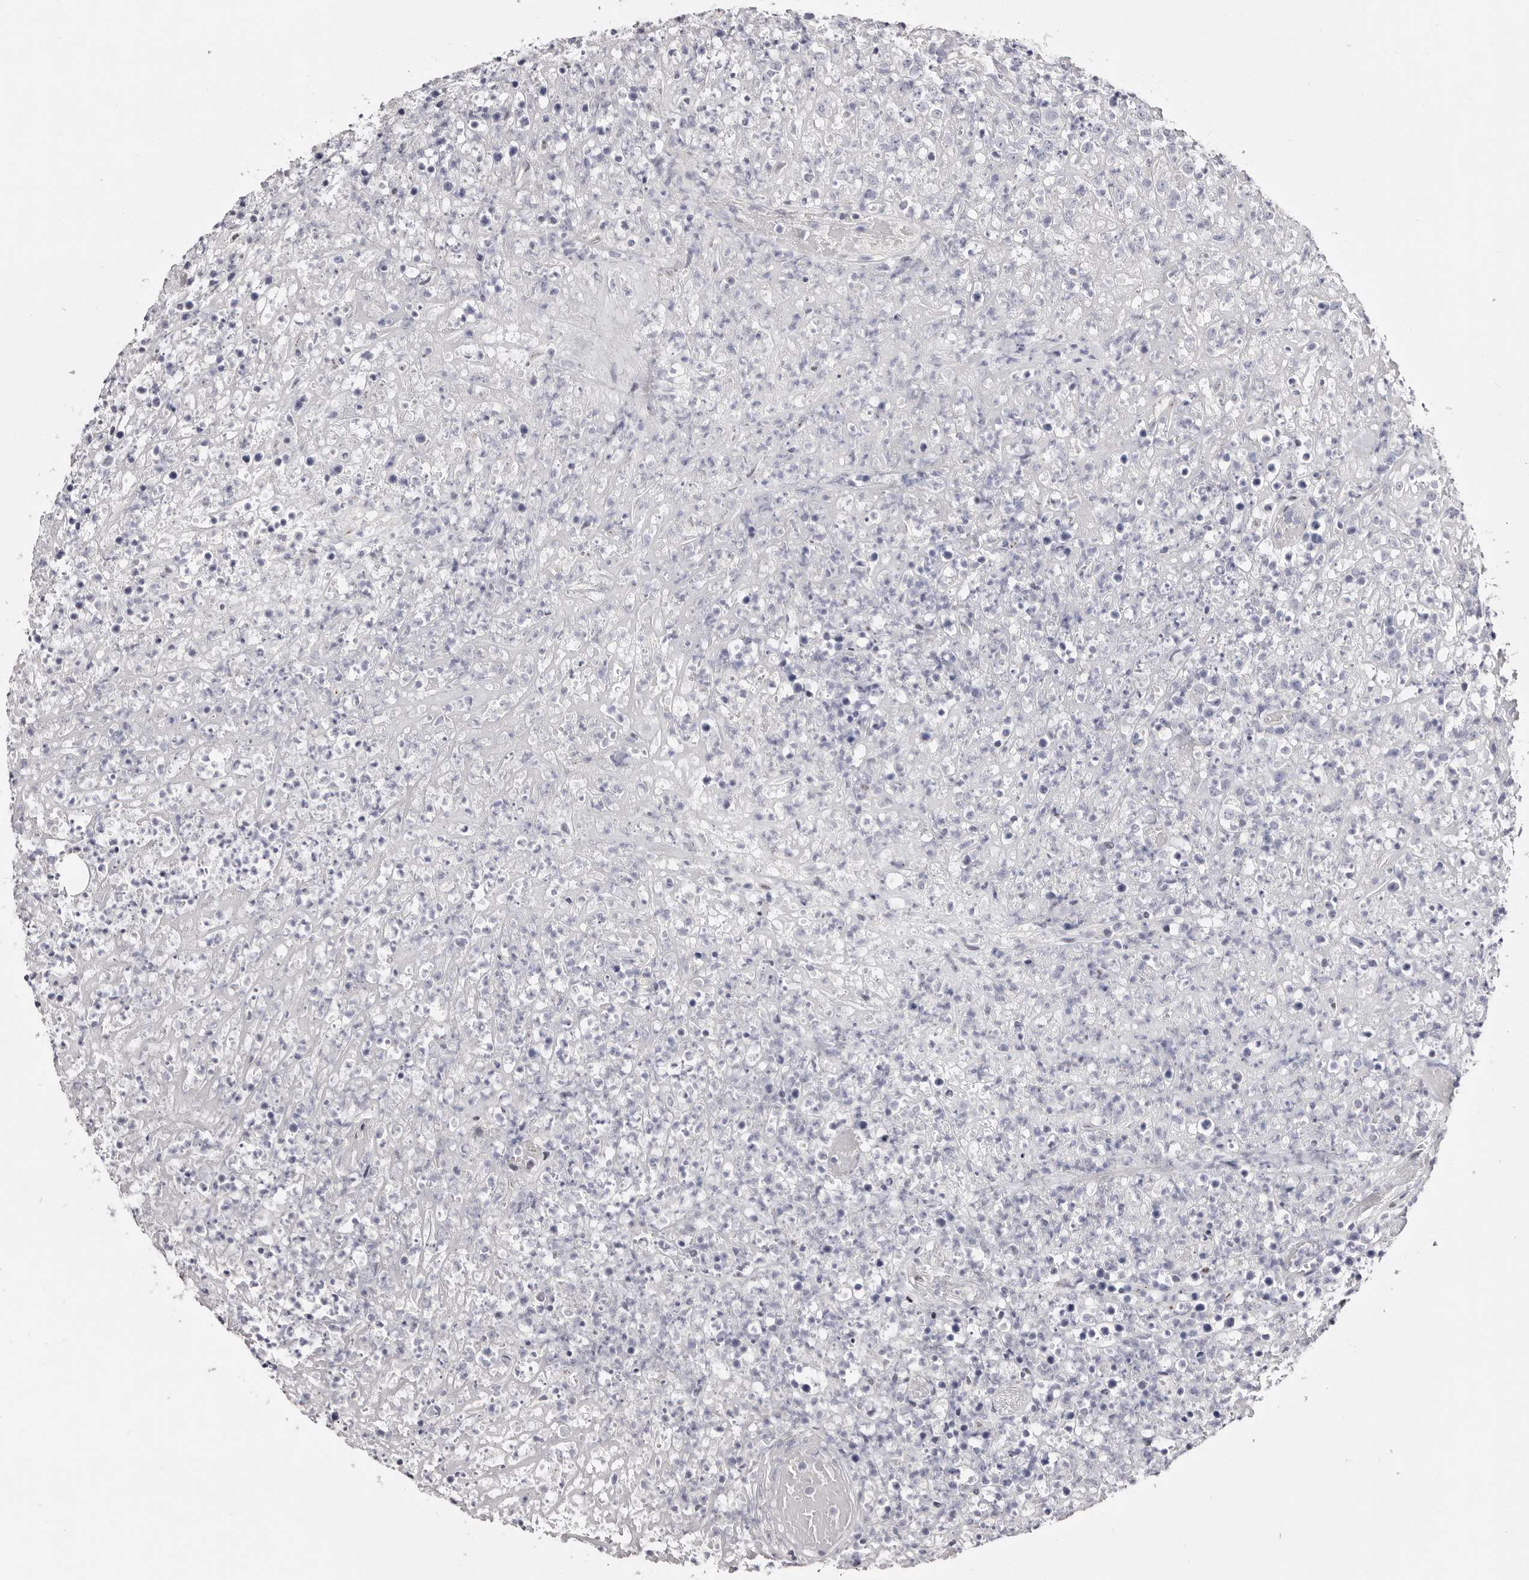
{"staining": {"intensity": "negative", "quantity": "none", "location": "none"}, "tissue": "lymphoma", "cell_type": "Tumor cells", "image_type": "cancer", "snomed": [{"axis": "morphology", "description": "Malignant lymphoma, non-Hodgkin's type, High grade"}, {"axis": "topography", "description": "Colon"}], "caption": "Immunohistochemical staining of malignant lymphoma, non-Hodgkin's type (high-grade) demonstrates no significant positivity in tumor cells.", "gene": "AKNAD1", "patient": {"sex": "female", "age": 53}}